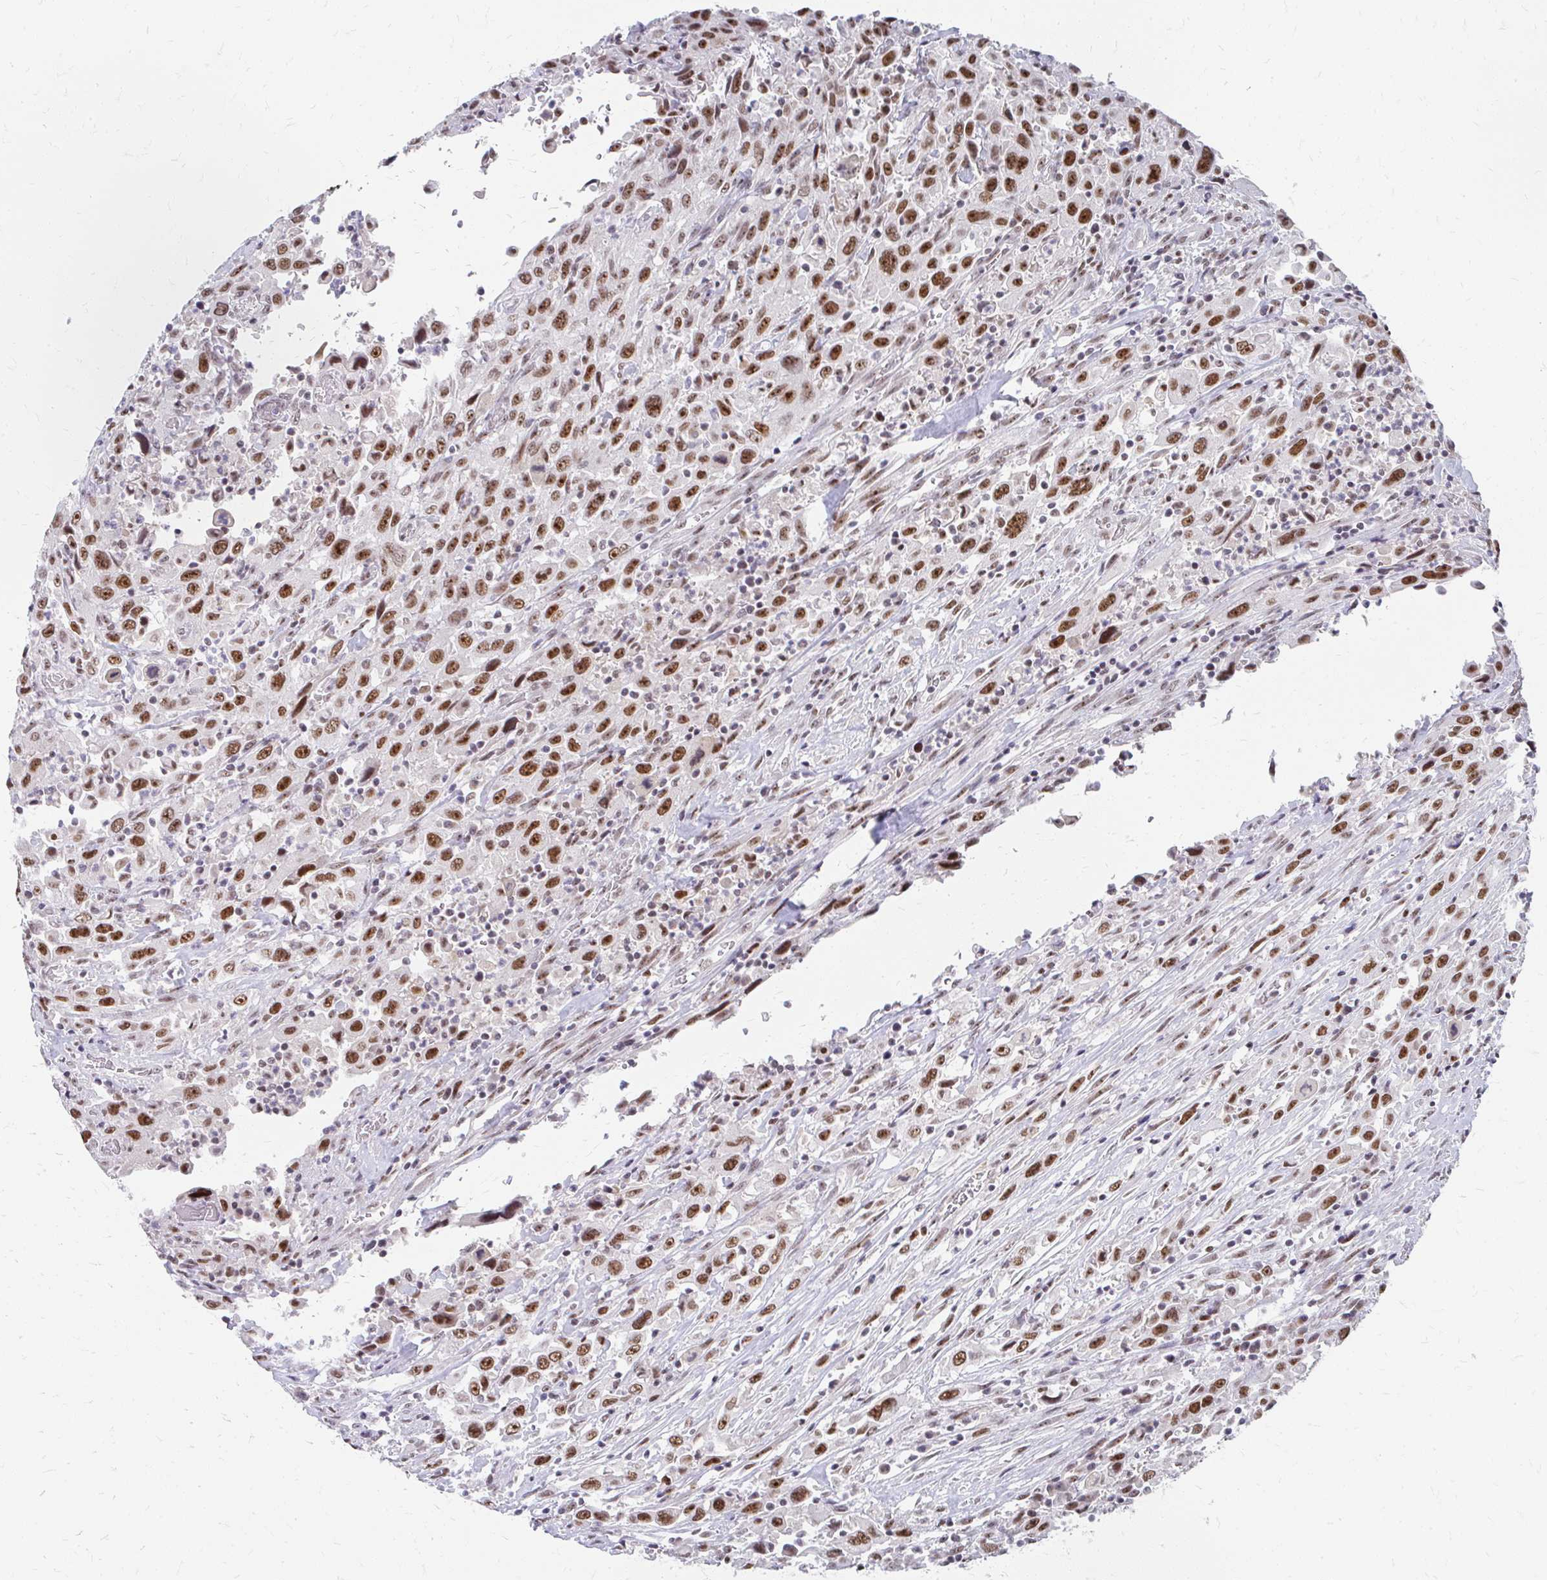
{"staining": {"intensity": "moderate", "quantity": ">75%", "location": "nuclear"}, "tissue": "urothelial cancer", "cell_type": "Tumor cells", "image_type": "cancer", "snomed": [{"axis": "morphology", "description": "Urothelial carcinoma, High grade"}, {"axis": "topography", "description": "Urinary bladder"}], "caption": "A photomicrograph showing moderate nuclear expression in about >75% of tumor cells in urothelial carcinoma (high-grade), as visualized by brown immunohistochemical staining.", "gene": "GTF2H1", "patient": {"sex": "male", "age": 61}}